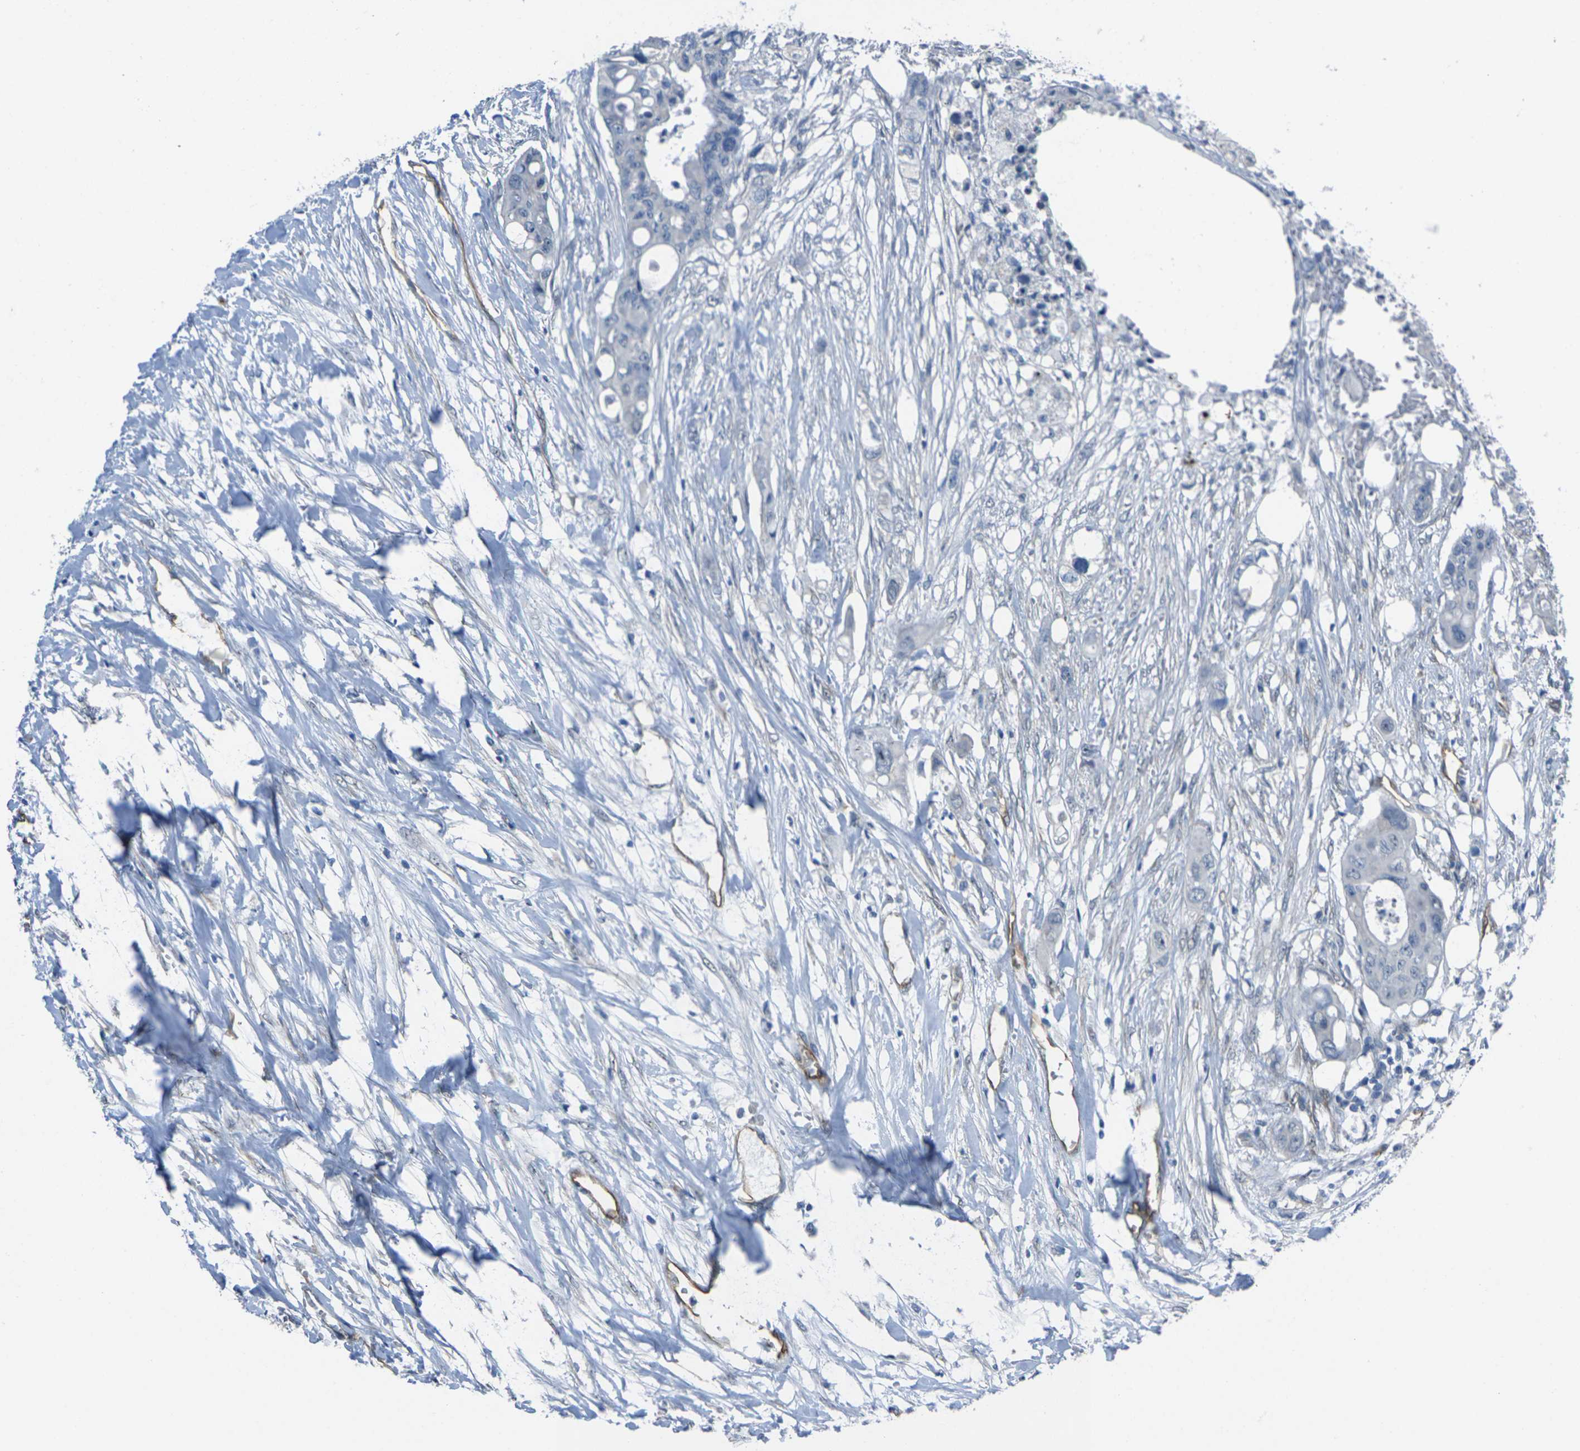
{"staining": {"intensity": "negative", "quantity": "none", "location": "none"}, "tissue": "colorectal cancer", "cell_type": "Tumor cells", "image_type": "cancer", "snomed": [{"axis": "morphology", "description": "Adenocarcinoma, NOS"}, {"axis": "topography", "description": "Colon"}], "caption": "Immunohistochemistry (IHC) image of neoplastic tissue: adenocarcinoma (colorectal) stained with DAB (3,3'-diaminobenzidine) exhibits no significant protein positivity in tumor cells. (Stains: DAB (3,3'-diaminobenzidine) IHC with hematoxylin counter stain, Microscopy: brightfield microscopy at high magnification).", "gene": "HSPA12B", "patient": {"sex": "female", "age": 57}}